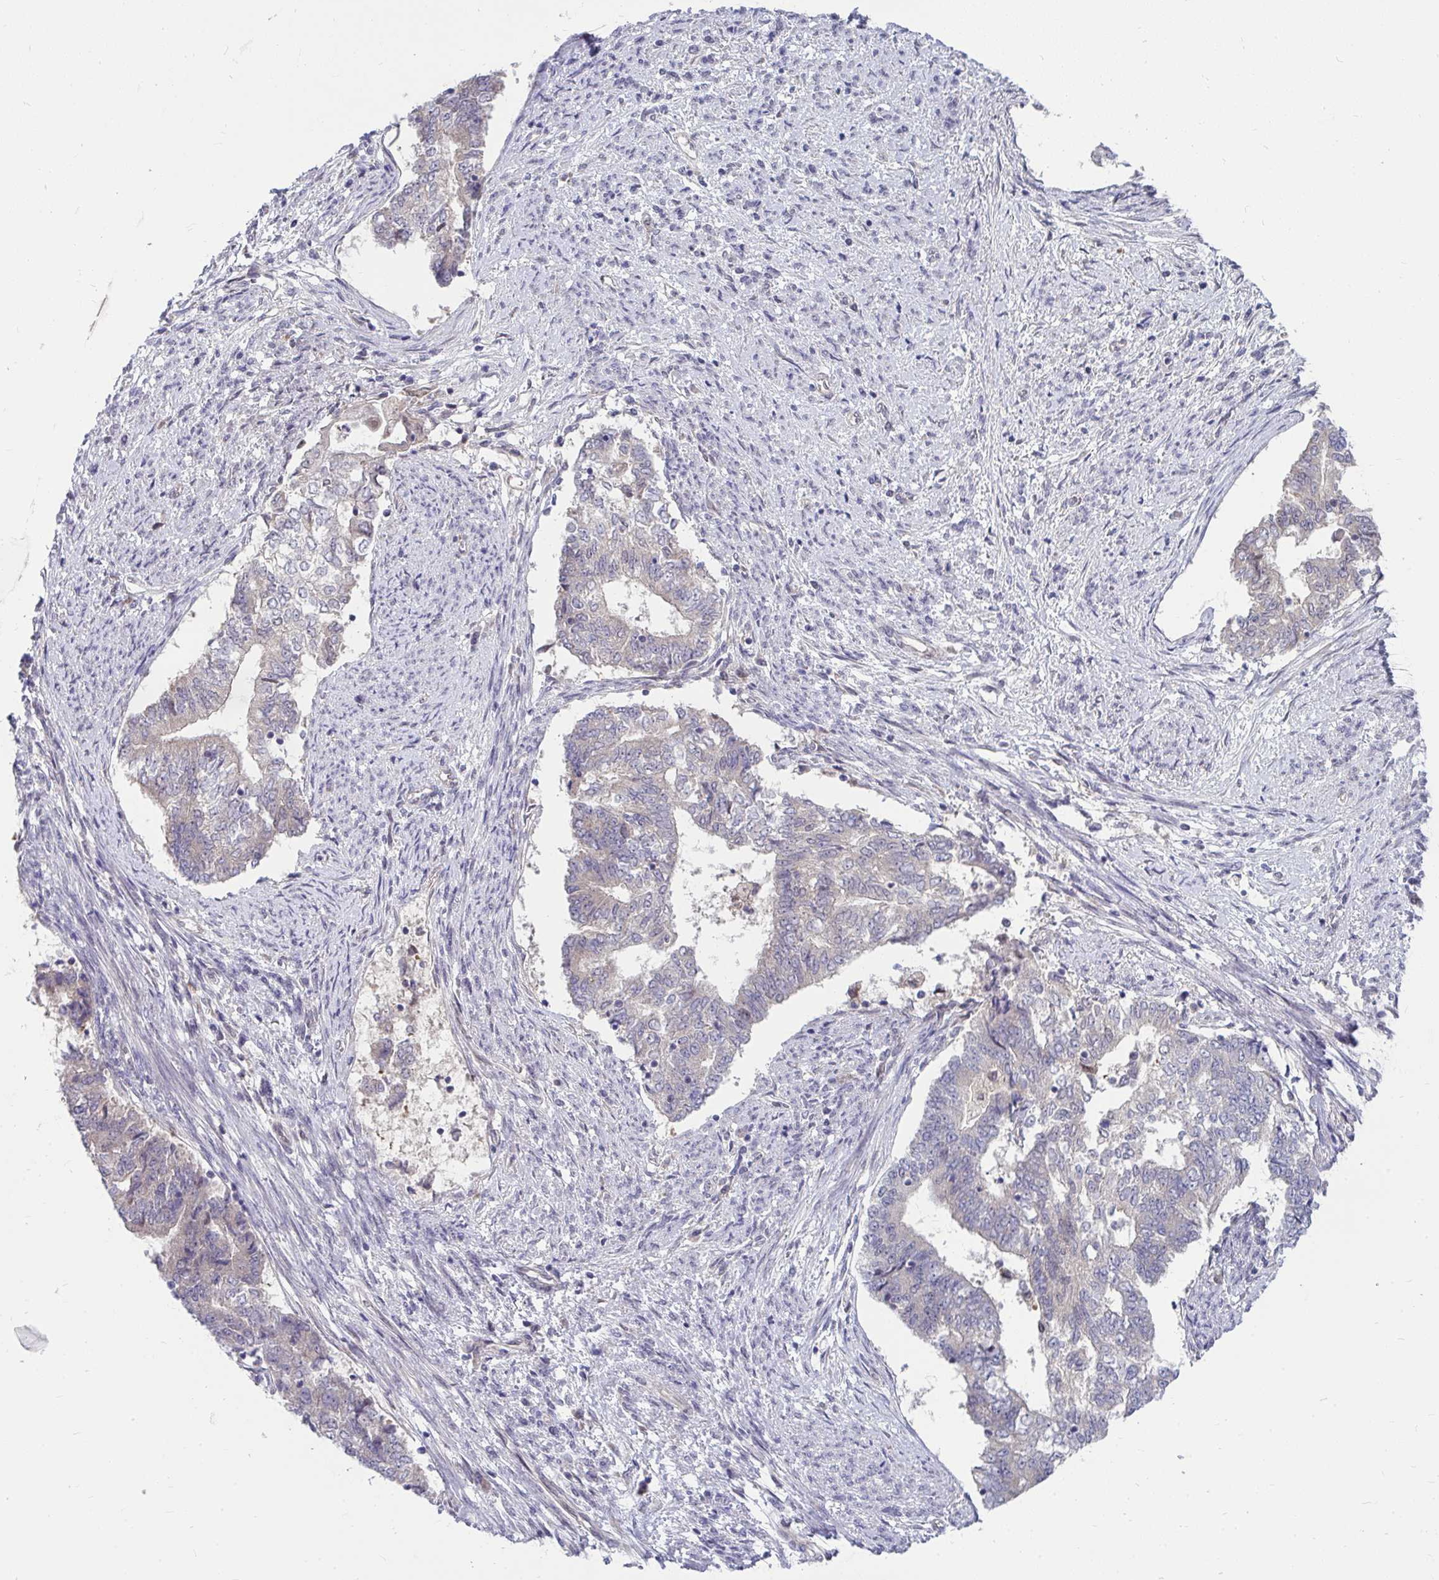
{"staining": {"intensity": "negative", "quantity": "none", "location": "none"}, "tissue": "endometrial cancer", "cell_type": "Tumor cells", "image_type": "cancer", "snomed": [{"axis": "morphology", "description": "Adenocarcinoma, NOS"}, {"axis": "topography", "description": "Endometrium"}], "caption": "Protein analysis of endometrial cancer (adenocarcinoma) exhibits no significant staining in tumor cells.", "gene": "MROH8", "patient": {"sex": "female", "age": 65}}